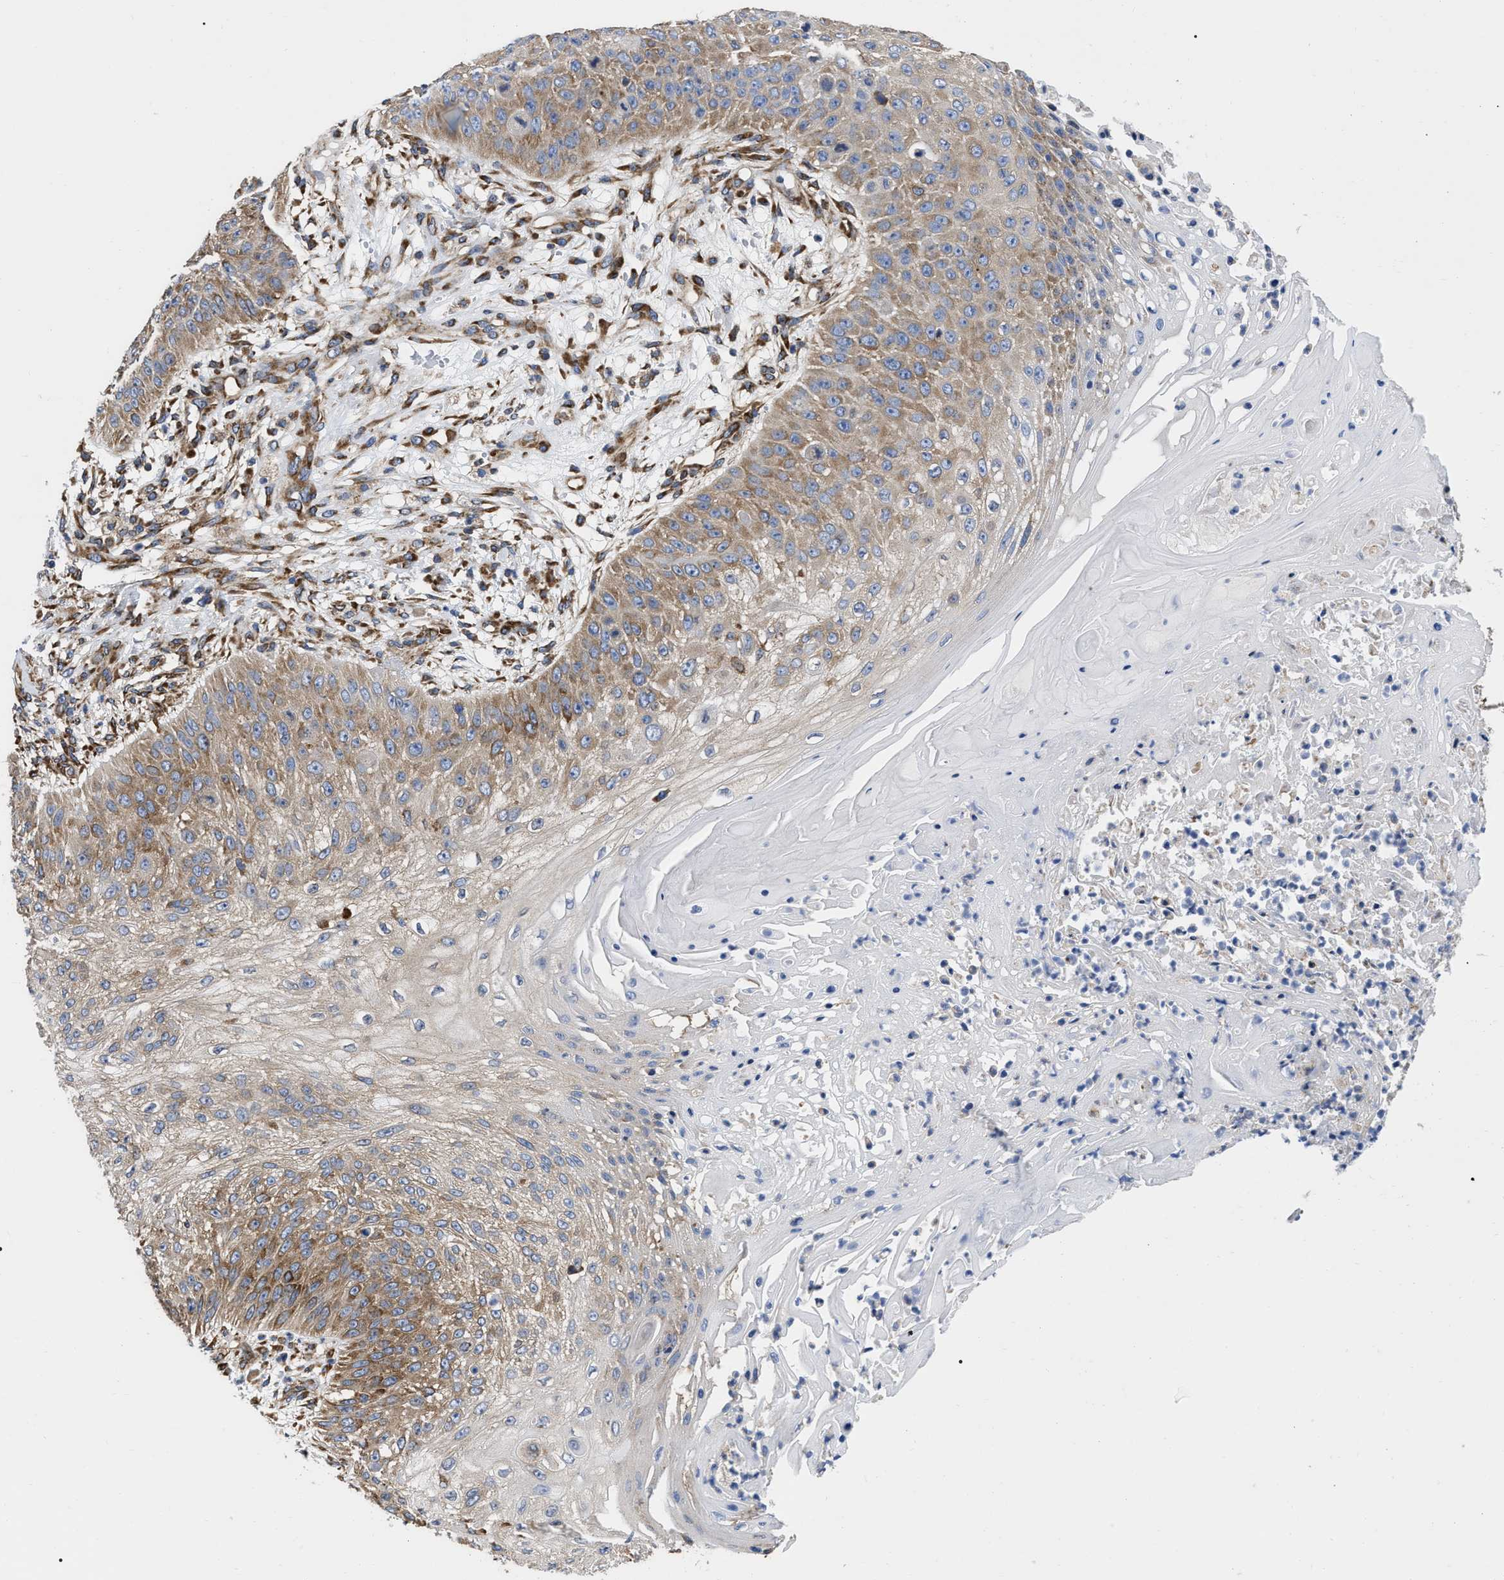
{"staining": {"intensity": "moderate", "quantity": ">75%", "location": "cytoplasmic/membranous"}, "tissue": "skin cancer", "cell_type": "Tumor cells", "image_type": "cancer", "snomed": [{"axis": "morphology", "description": "Squamous cell carcinoma, NOS"}, {"axis": "topography", "description": "Skin"}], "caption": "Skin cancer tissue displays moderate cytoplasmic/membranous staining in about >75% of tumor cells", "gene": "FAM120A", "patient": {"sex": "female", "age": 80}}